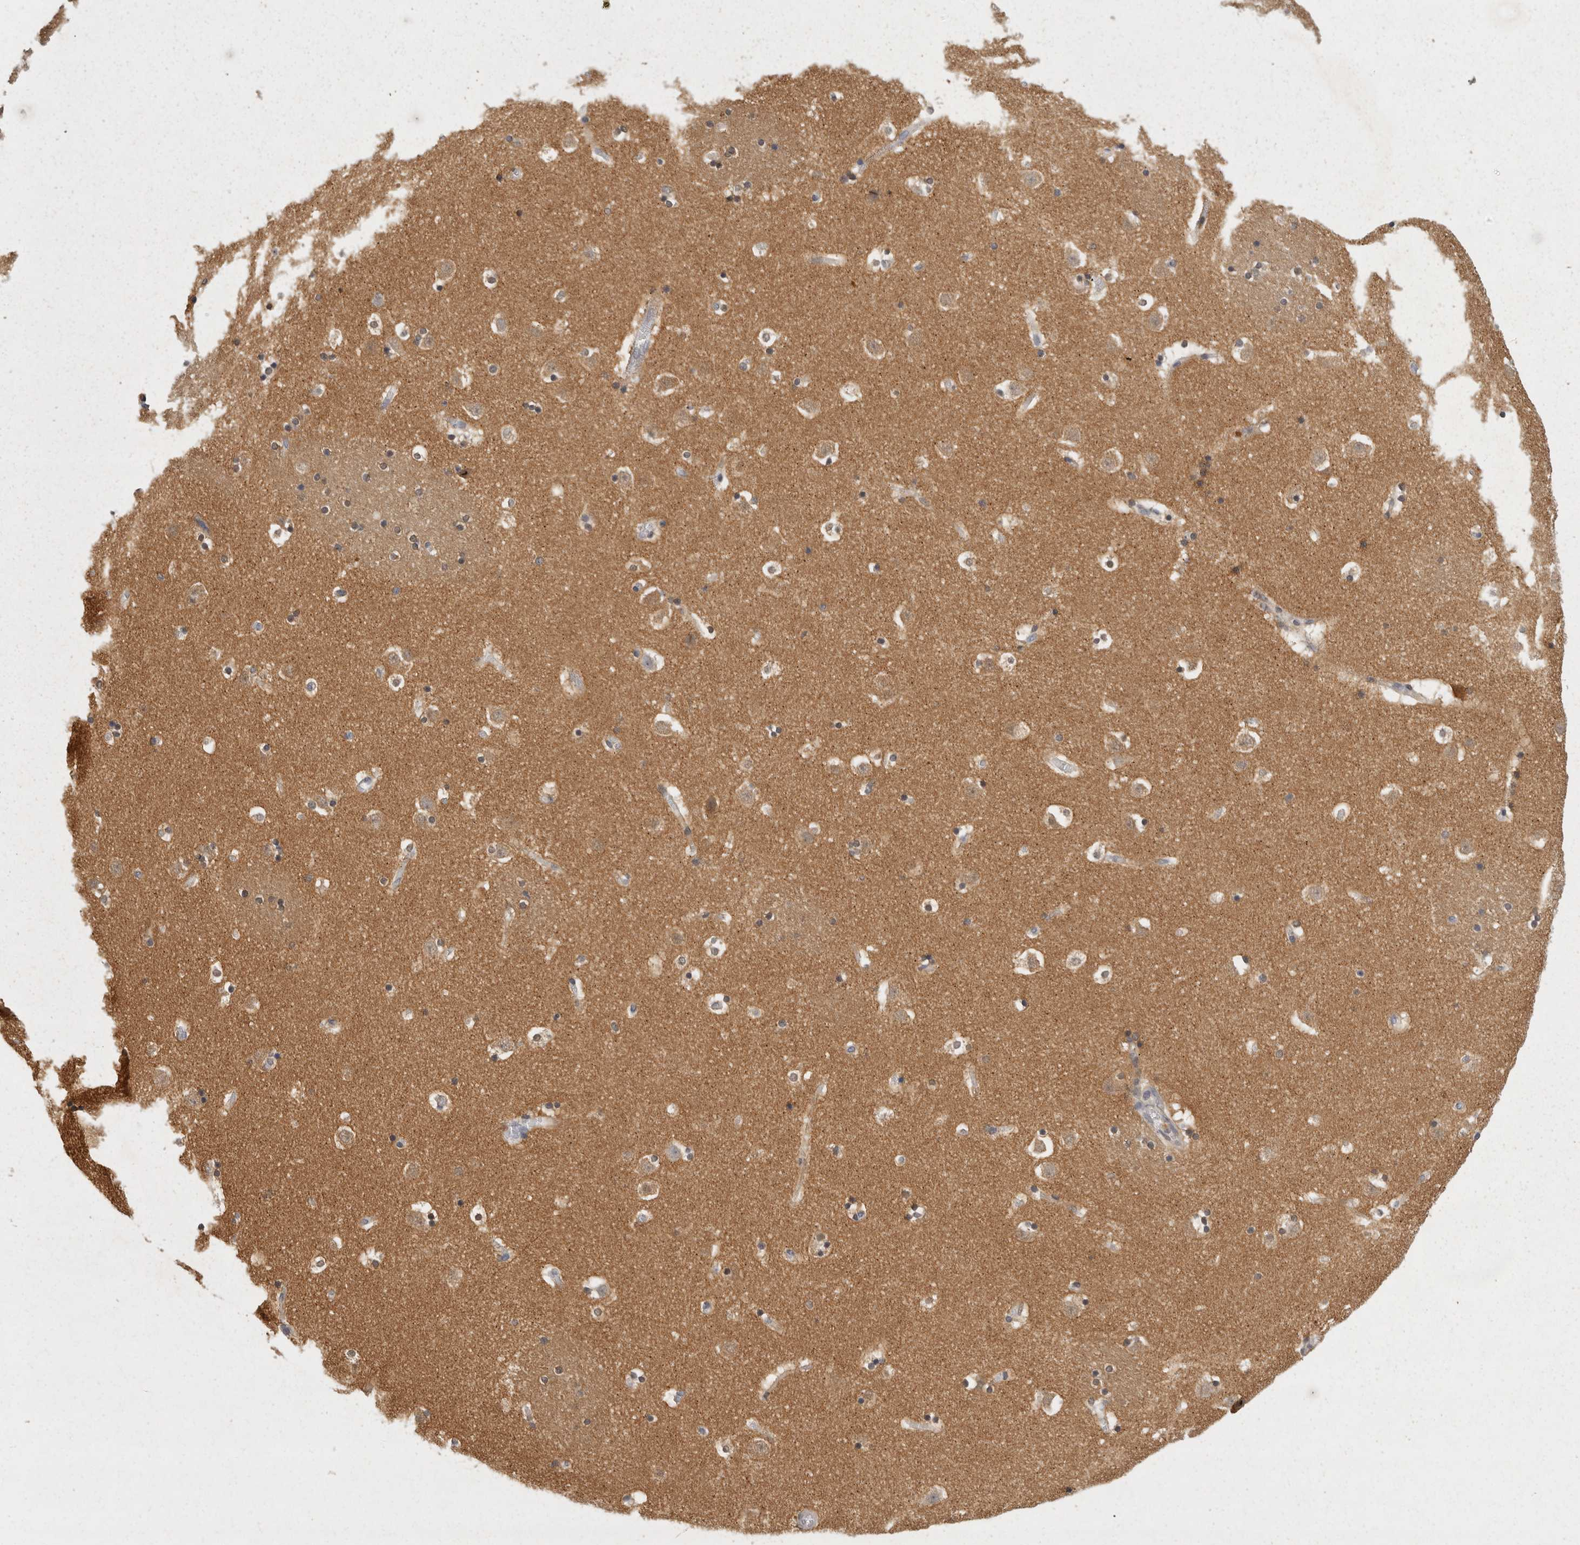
{"staining": {"intensity": "moderate", "quantity": "<25%", "location": "cytoplasmic/membranous"}, "tissue": "caudate", "cell_type": "Glial cells", "image_type": "normal", "snomed": [{"axis": "morphology", "description": "Normal tissue, NOS"}, {"axis": "topography", "description": "Lateral ventricle wall"}], "caption": "Protein expression analysis of normal human caudate reveals moderate cytoplasmic/membranous staining in about <25% of glial cells. The protein of interest is stained brown, and the nuclei are stained in blue (DAB IHC with brightfield microscopy, high magnification).", "gene": "ACAT2", "patient": {"sex": "male", "age": 45}}